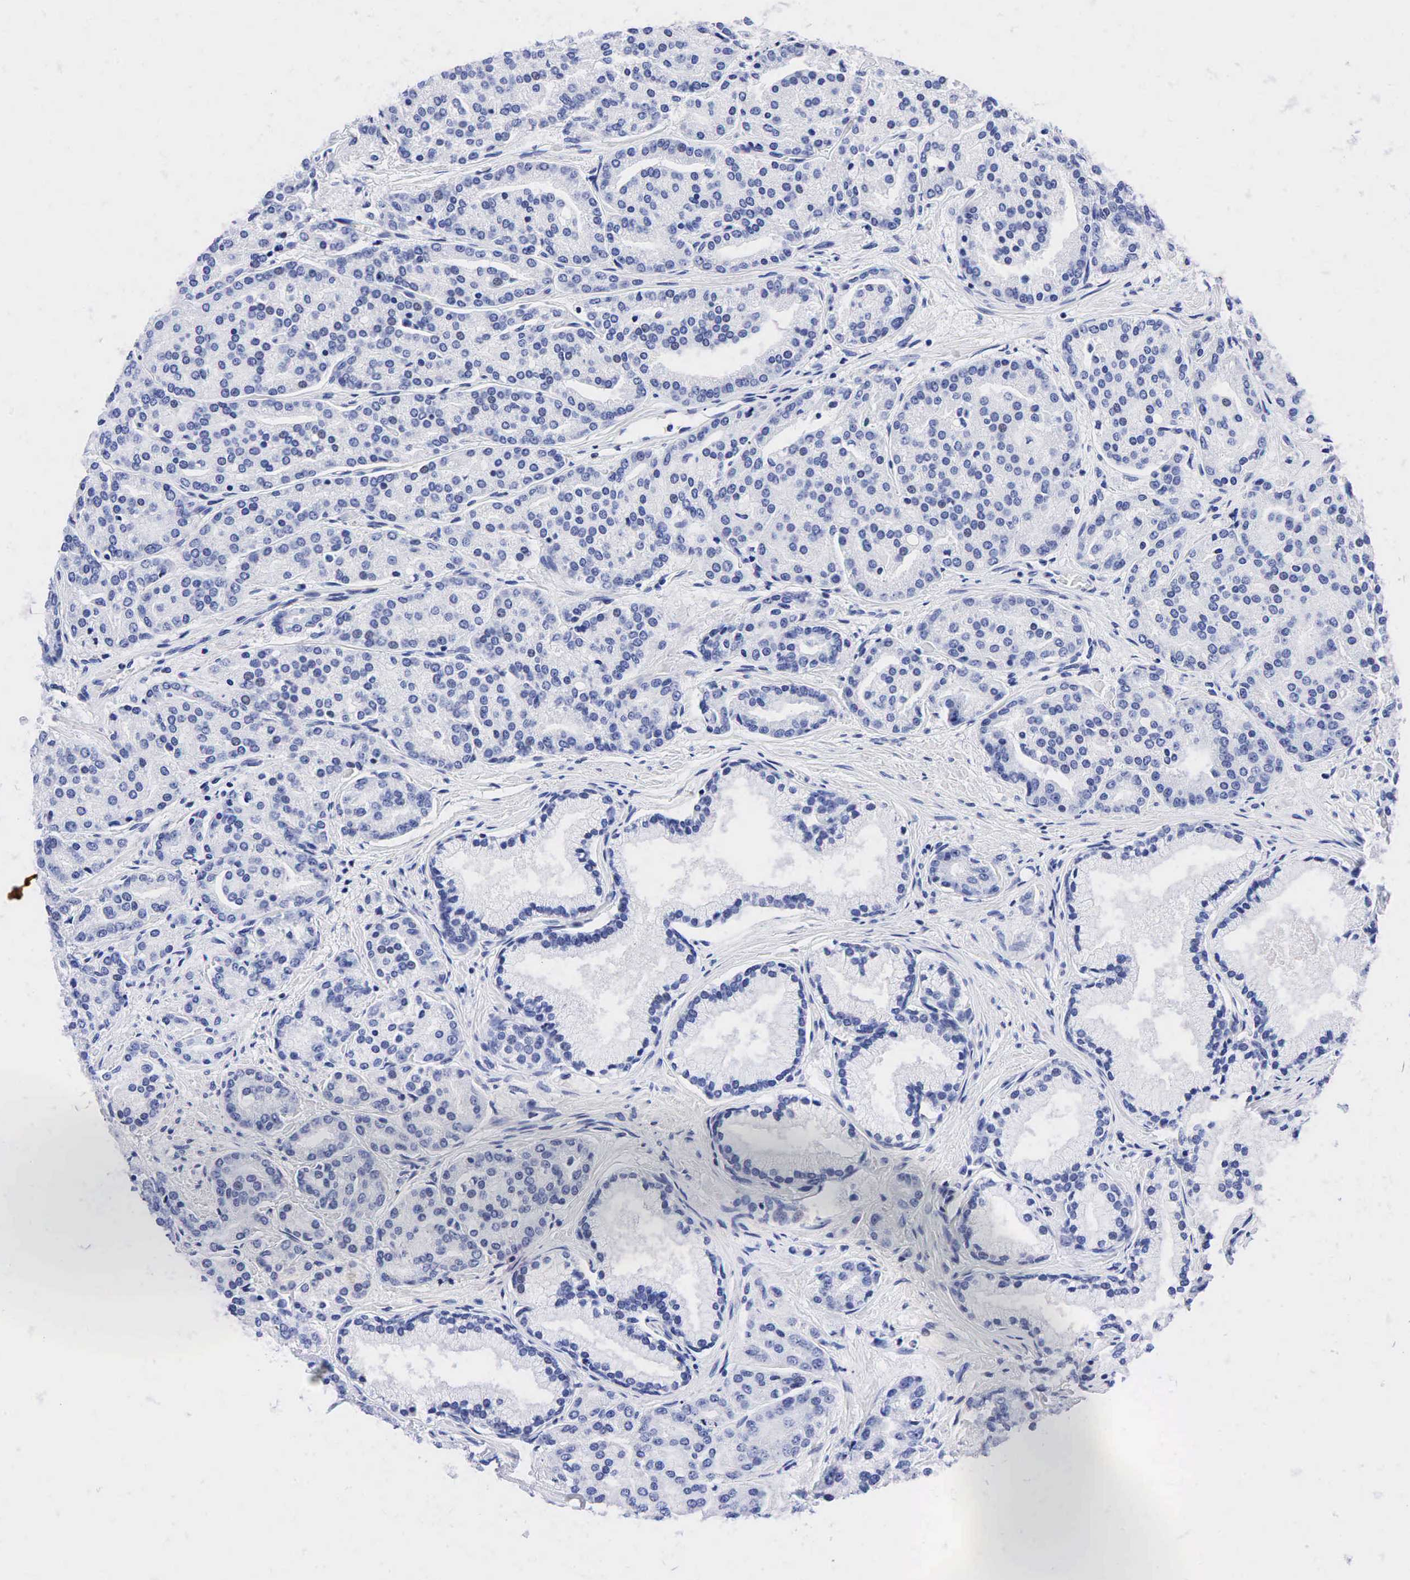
{"staining": {"intensity": "negative", "quantity": "none", "location": "none"}, "tissue": "prostate cancer", "cell_type": "Tumor cells", "image_type": "cancer", "snomed": [{"axis": "morphology", "description": "Adenocarcinoma, High grade"}, {"axis": "topography", "description": "Prostate"}], "caption": "IHC image of neoplastic tissue: human prostate cancer stained with DAB (3,3'-diaminobenzidine) displays no significant protein positivity in tumor cells.", "gene": "NKX2-1", "patient": {"sex": "male", "age": 64}}